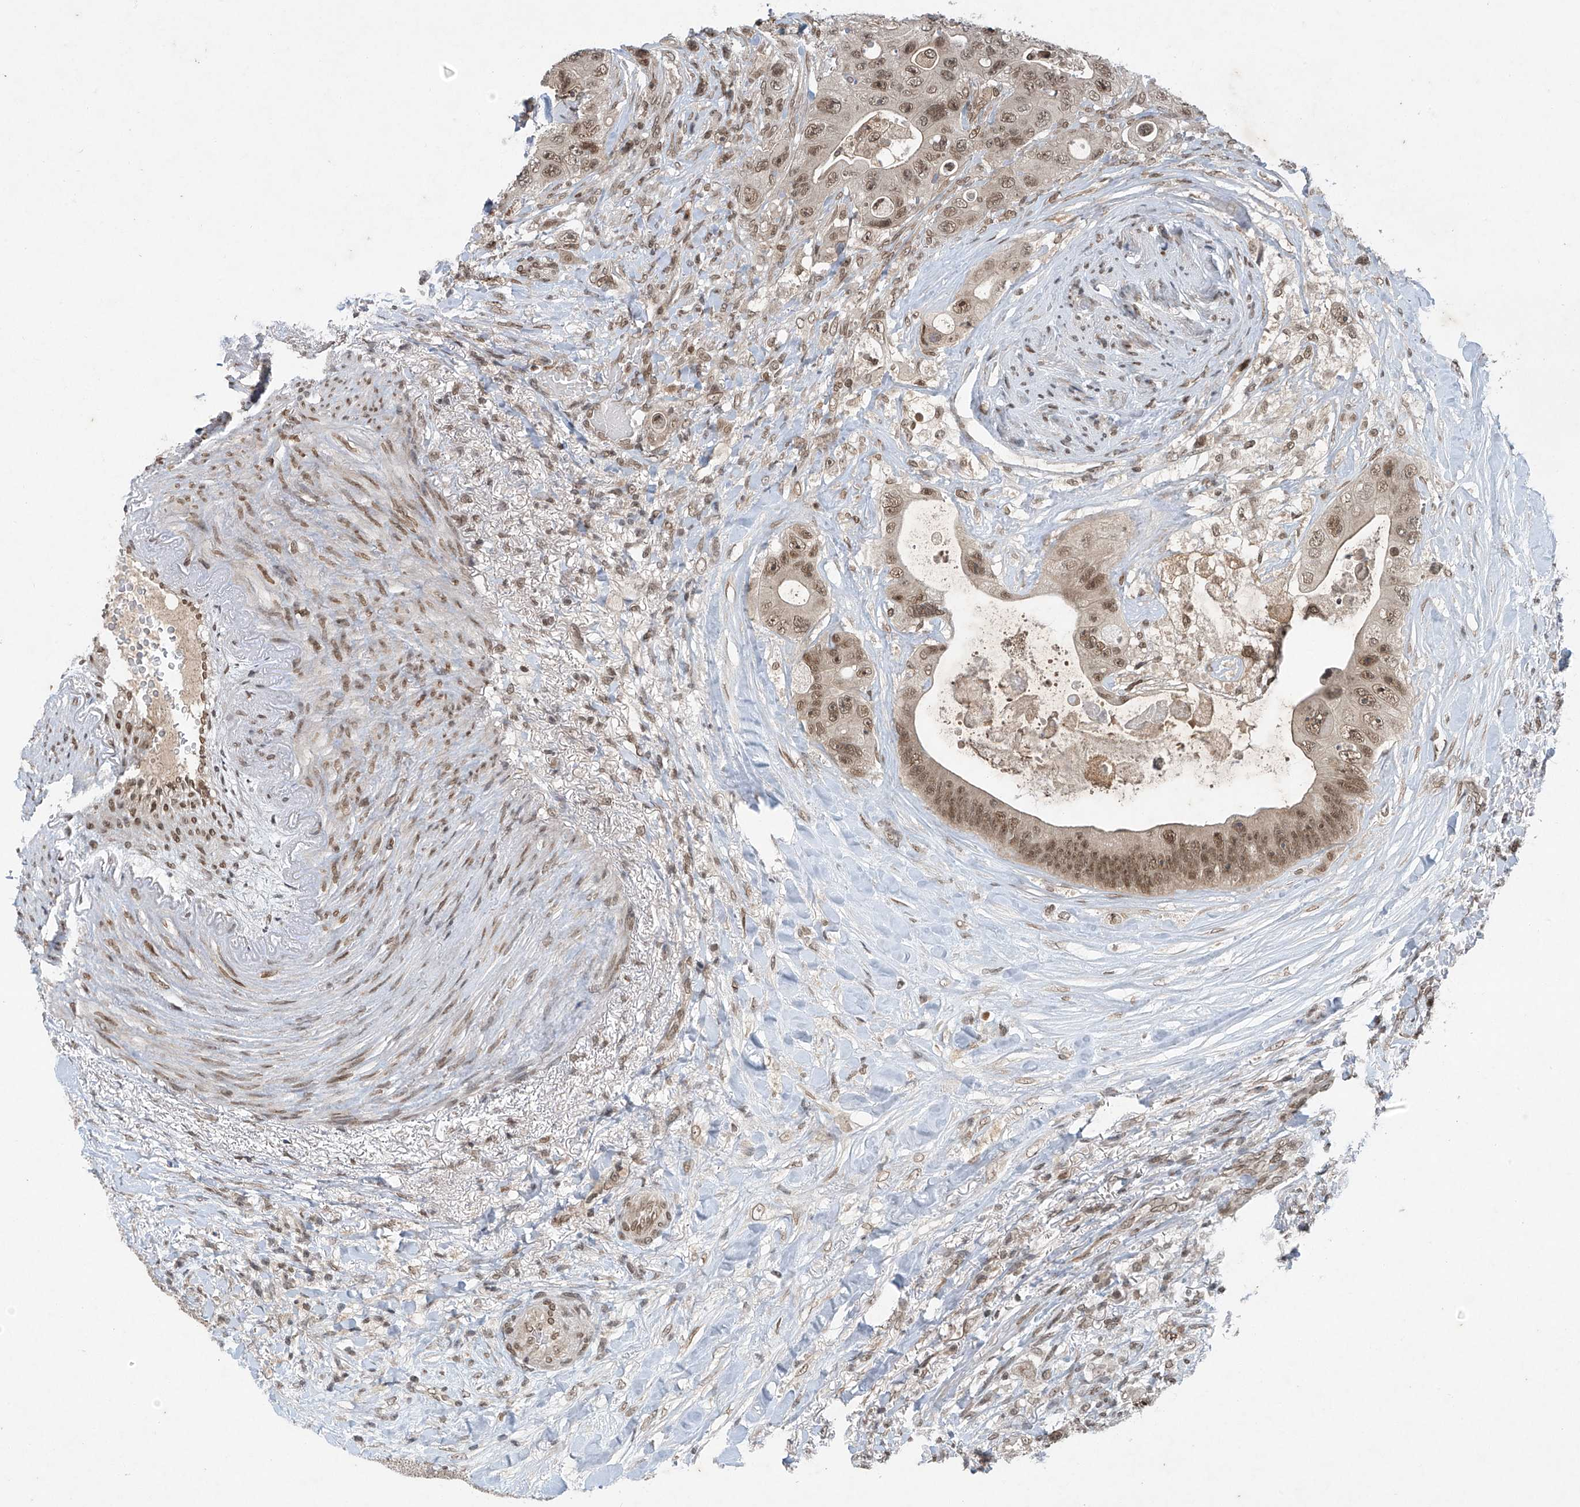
{"staining": {"intensity": "moderate", "quantity": ">75%", "location": "nuclear"}, "tissue": "colorectal cancer", "cell_type": "Tumor cells", "image_type": "cancer", "snomed": [{"axis": "morphology", "description": "Adenocarcinoma, NOS"}, {"axis": "topography", "description": "Colon"}], "caption": "Human colorectal adenocarcinoma stained with a brown dye displays moderate nuclear positive positivity in about >75% of tumor cells.", "gene": "TAF8", "patient": {"sex": "female", "age": 46}}